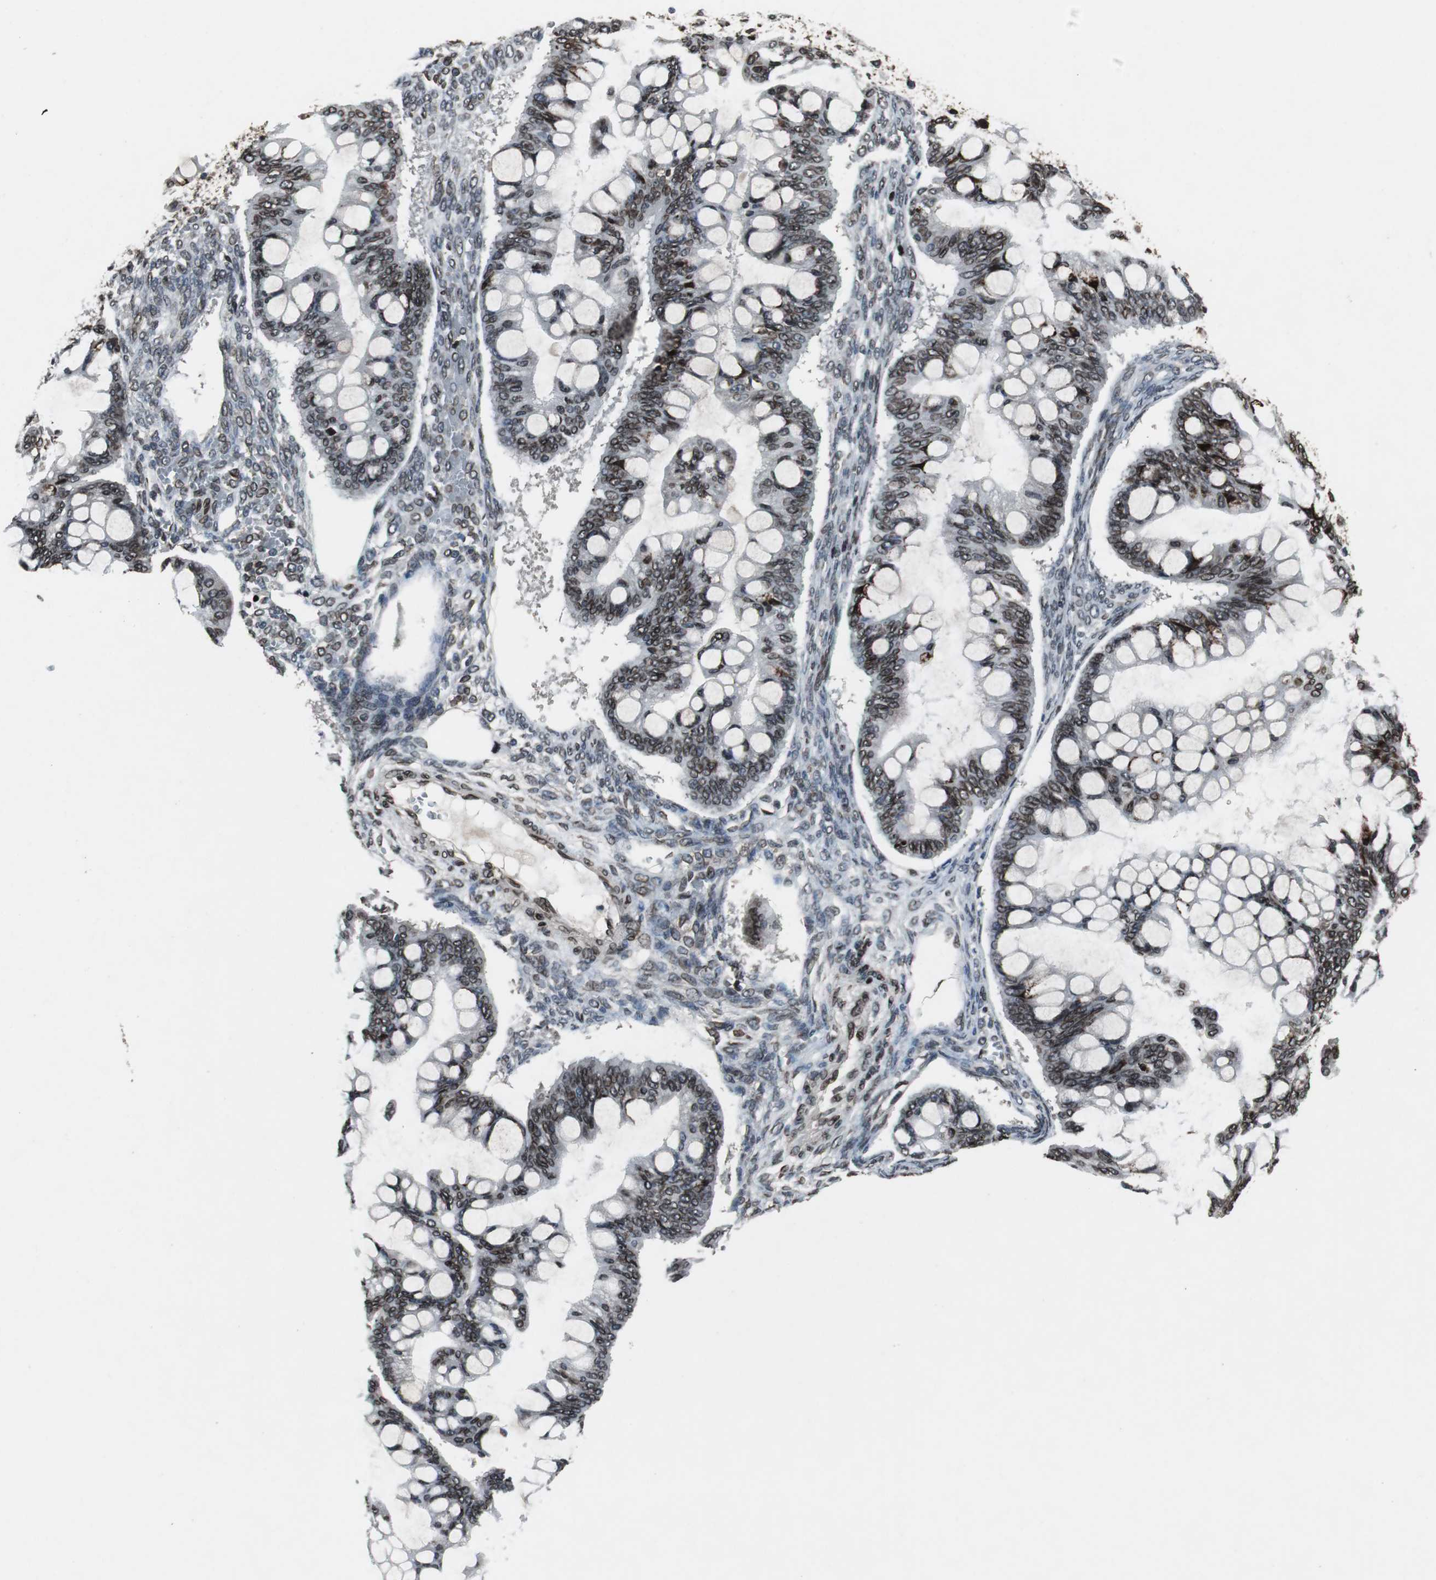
{"staining": {"intensity": "strong", "quantity": ">75%", "location": "cytoplasmic/membranous,nuclear"}, "tissue": "ovarian cancer", "cell_type": "Tumor cells", "image_type": "cancer", "snomed": [{"axis": "morphology", "description": "Cystadenocarcinoma, mucinous, NOS"}, {"axis": "topography", "description": "Ovary"}], "caption": "A photomicrograph of human mucinous cystadenocarcinoma (ovarian) stained for a protein reveals strong cytoplasmic/membranous and nuclear brown staining in tumor cells. The staining was performed using DAB, with brown indicating positive protein expression. Nuclei are stained blue with hematoxylin.", "gene": "LMNA", "patient": {"sex": "female", "age": 73}}